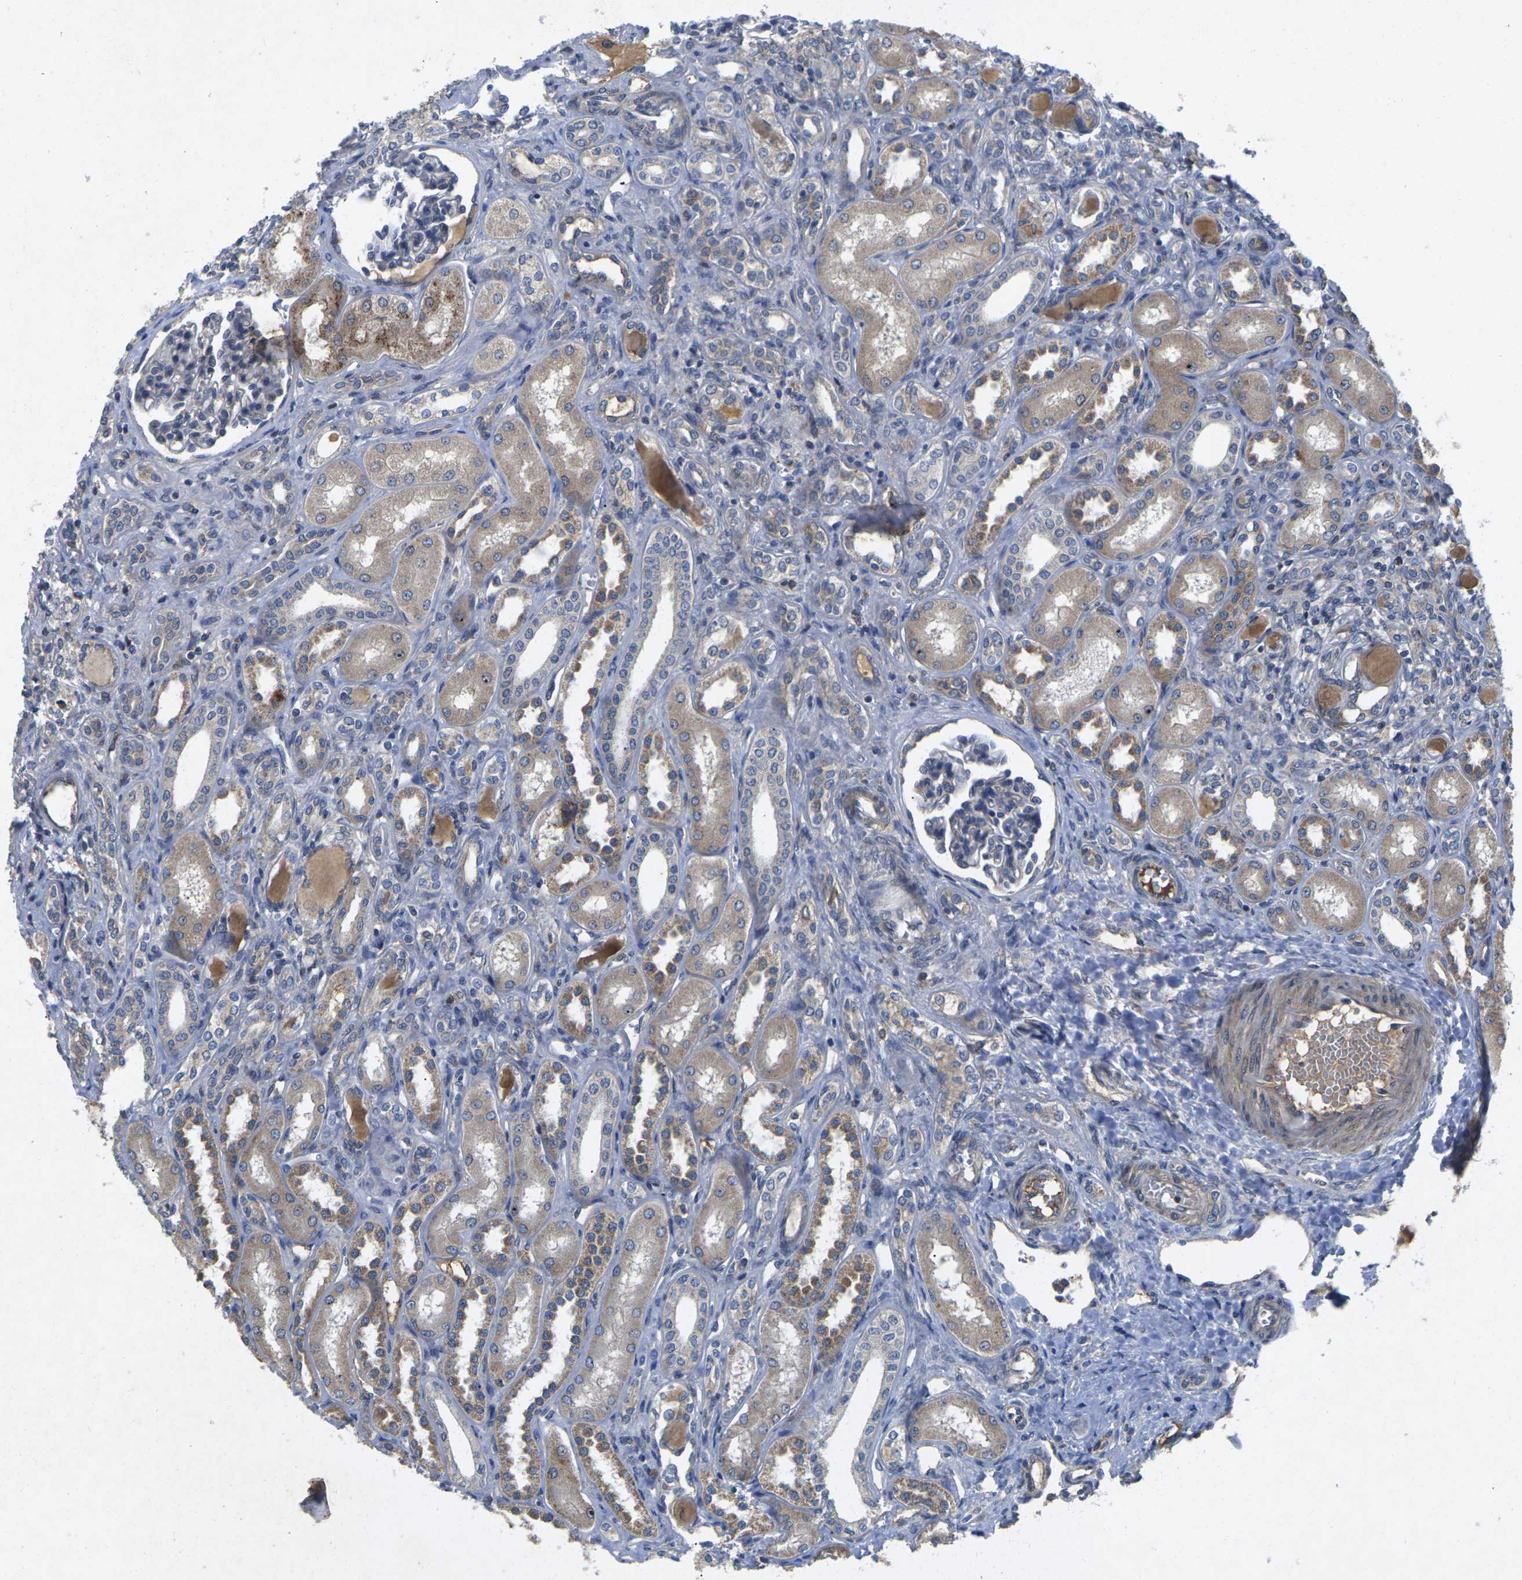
{"staining": {"intensity": "negative", "quantity": "none", "location": "none"}, "tissue": "kidney", "cell_type": "Cells in glomeruli", "image_type": "normal", "snomed": [{"axis": "morphology", "description": "Normal tissue, NOS"}, {"axis": "topography", "description": "Kidney"}], "caption": "A high-resolution image shows IHC staining of unremarkable kidney, which demonstrates no significant positivity in cells in glomeruli.", "gene": "KIF1B", "patient": {"sex": "male", "age": 7}}